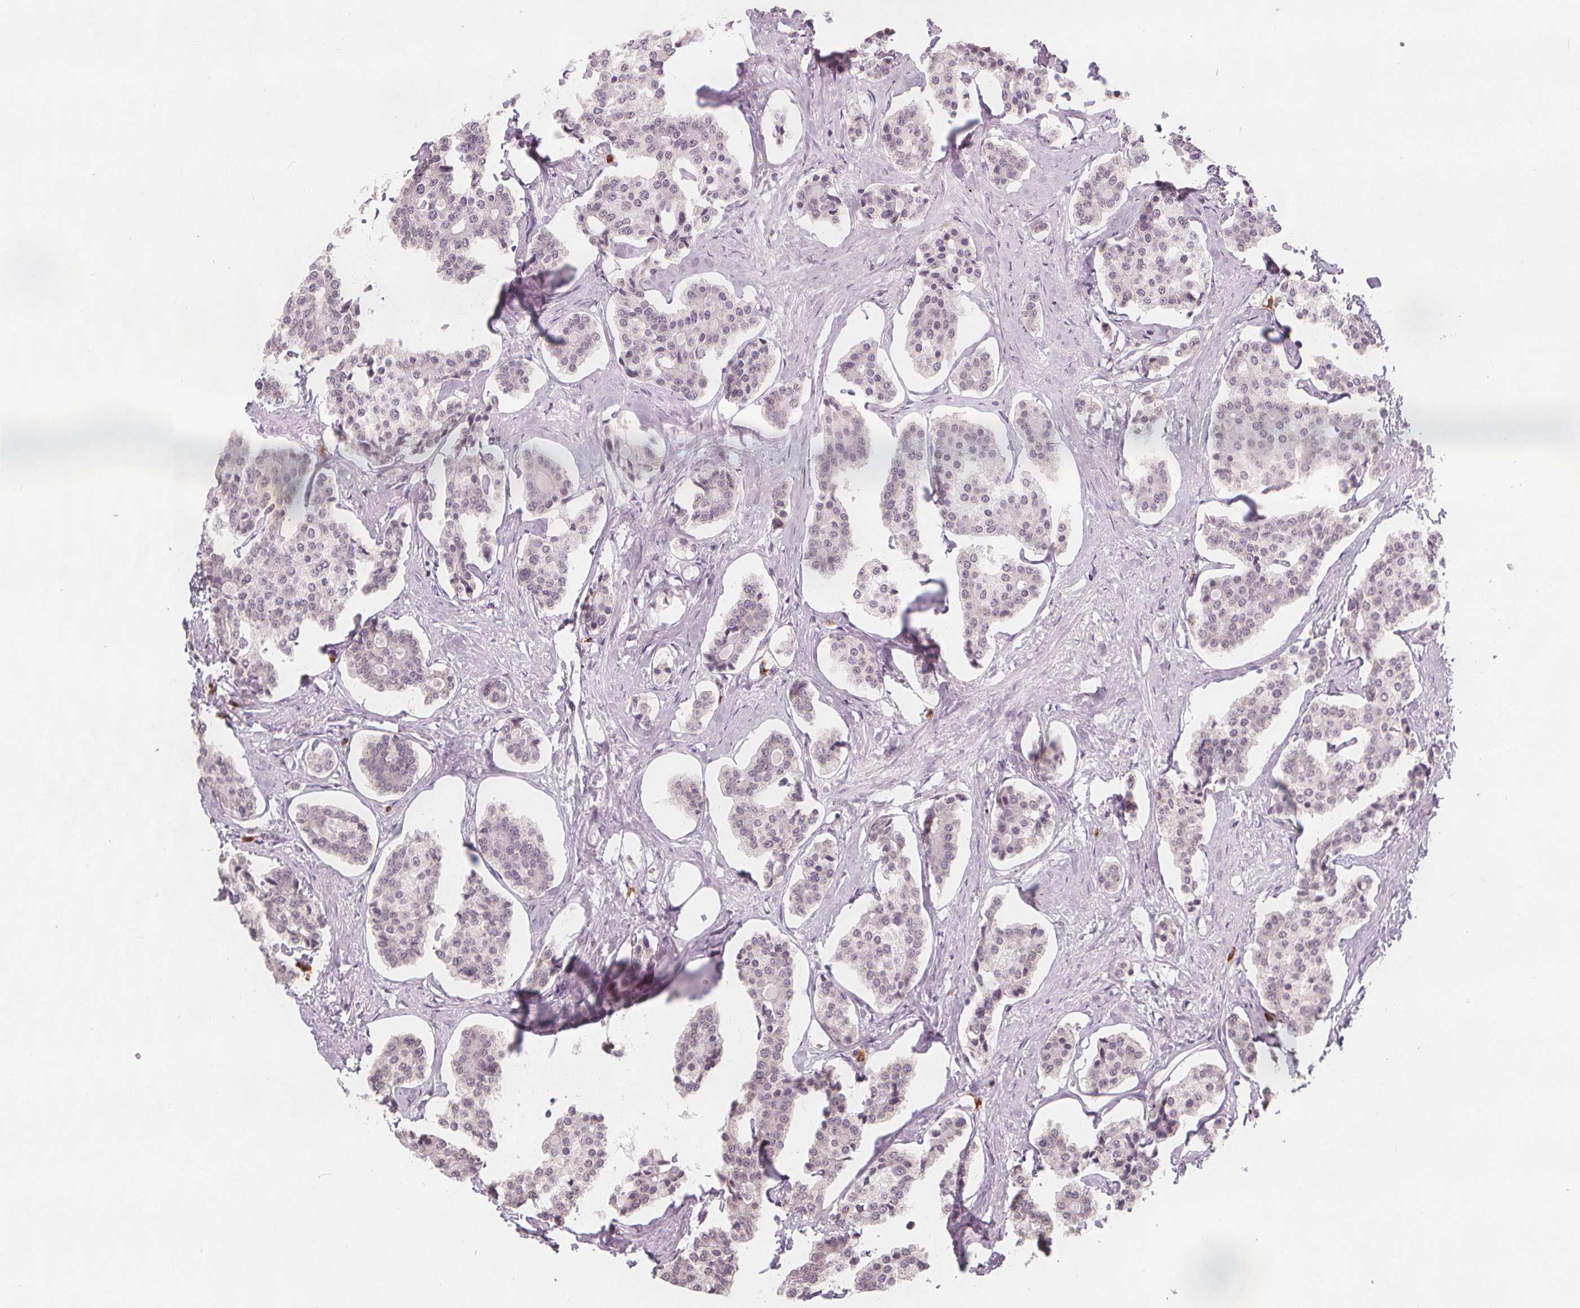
{"staining": {"intensity": "negative", "quantity": "none", "location": "none"}, "tissue": "carcinoid", "cell_type": "Tumor cells", "image_type": "cancer", "snomed": [{"axis": "morphology", "description": "Carcinoid, malignant, NOS"}, {"axis": "topography", "description": "Small intestine"}], "caption": "IHC image of carcinoid (malignant) stained for a protein (brown), which reveals no expression in tumor cells.", "gene": "TIPIN", "patient": {"sex": "female", "age": 65}}